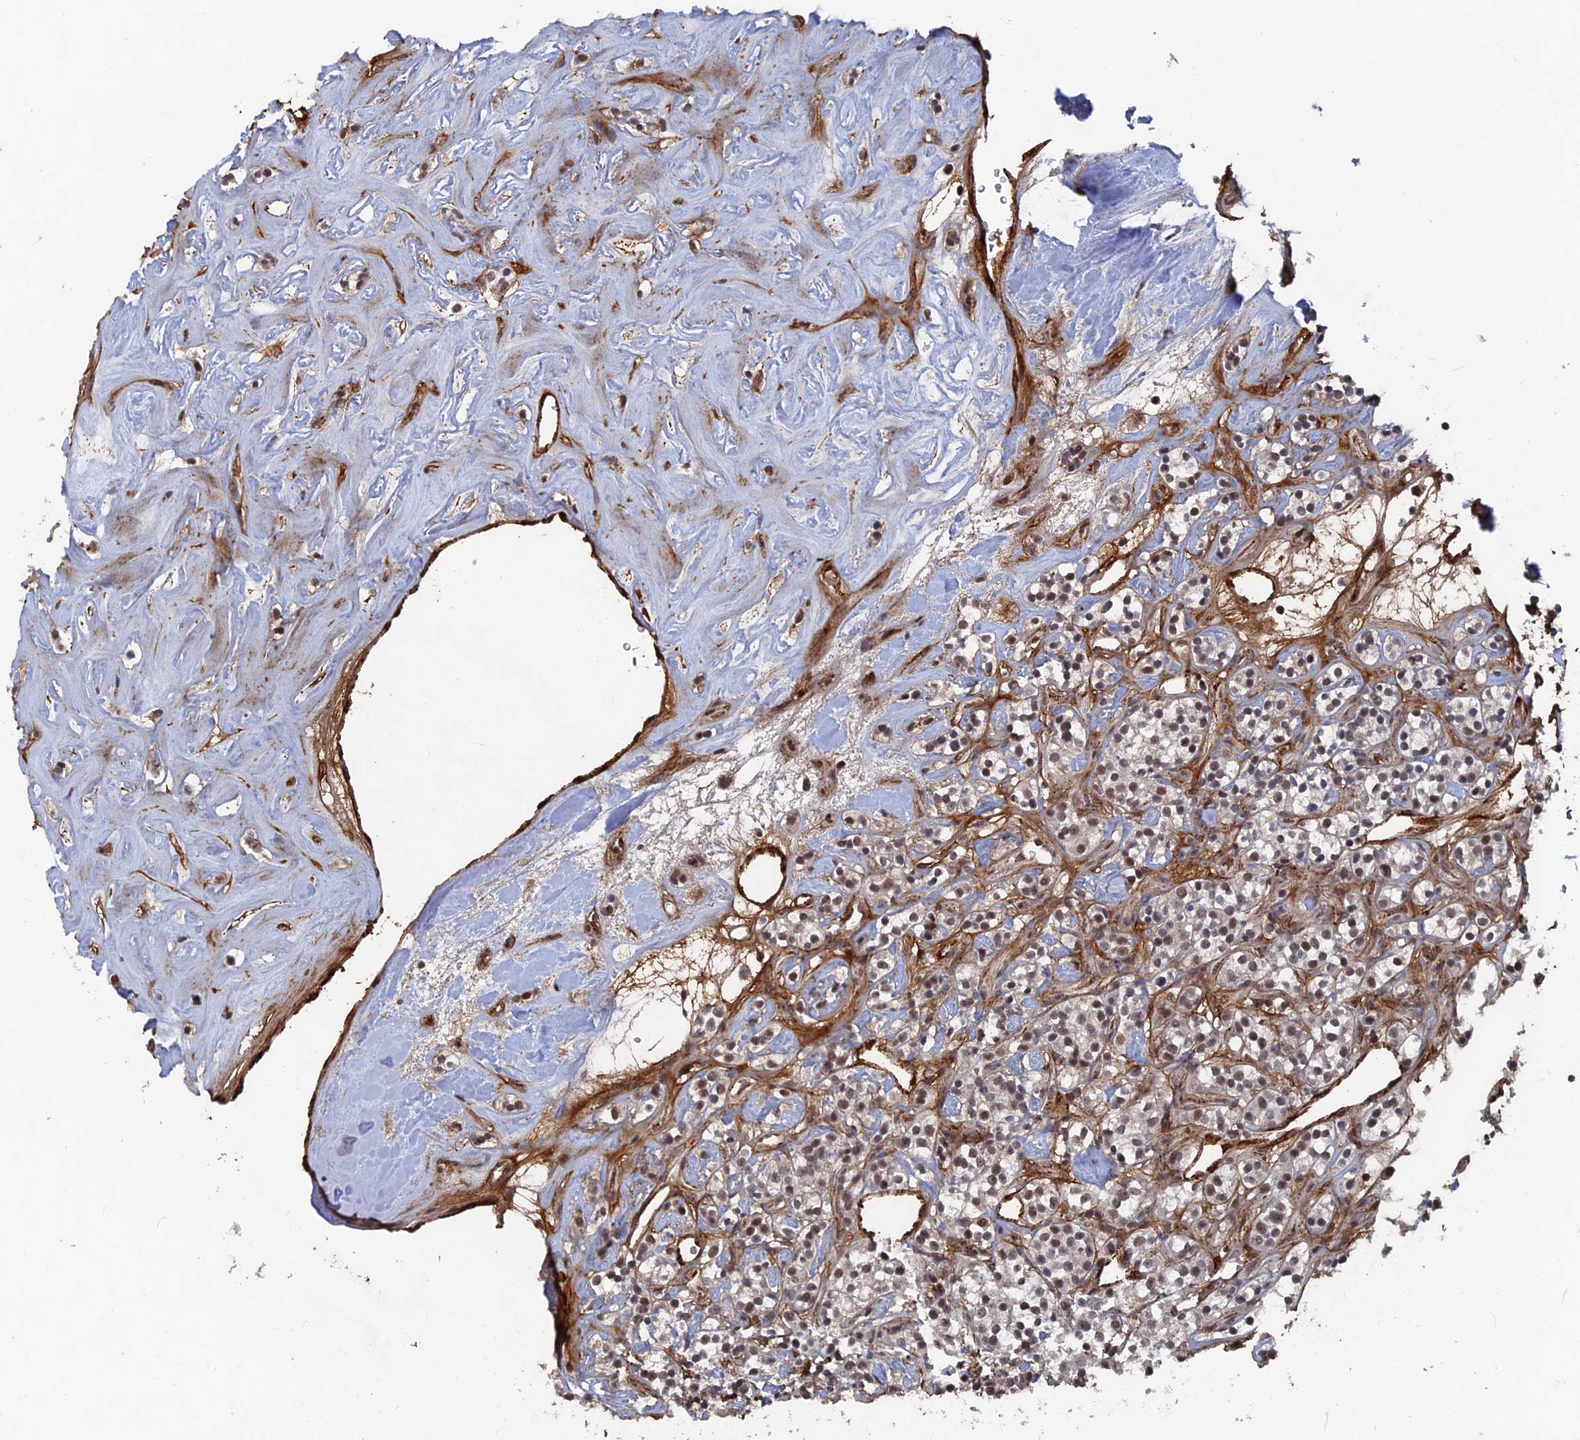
{"staining": {"intensity": "weak", "quantity": "25%-75%", "location": "nuclear"}, "tissue": "renal cancer", "cell_type": "Tumor cells", "image_type": "cancer", "snomed": [{"axis": "morphology", "description": "Adenocarcinoma, NOS"}, {"axis": "topography", "description": "Kidney"}], "caption": "This is a histology image of IHC staining of adenocarcinoma (renal), which shows weak expression in the nuclear of tumor cells.", "gene": "SH3D21", "patient": {"sex": "male", "age": 77}}